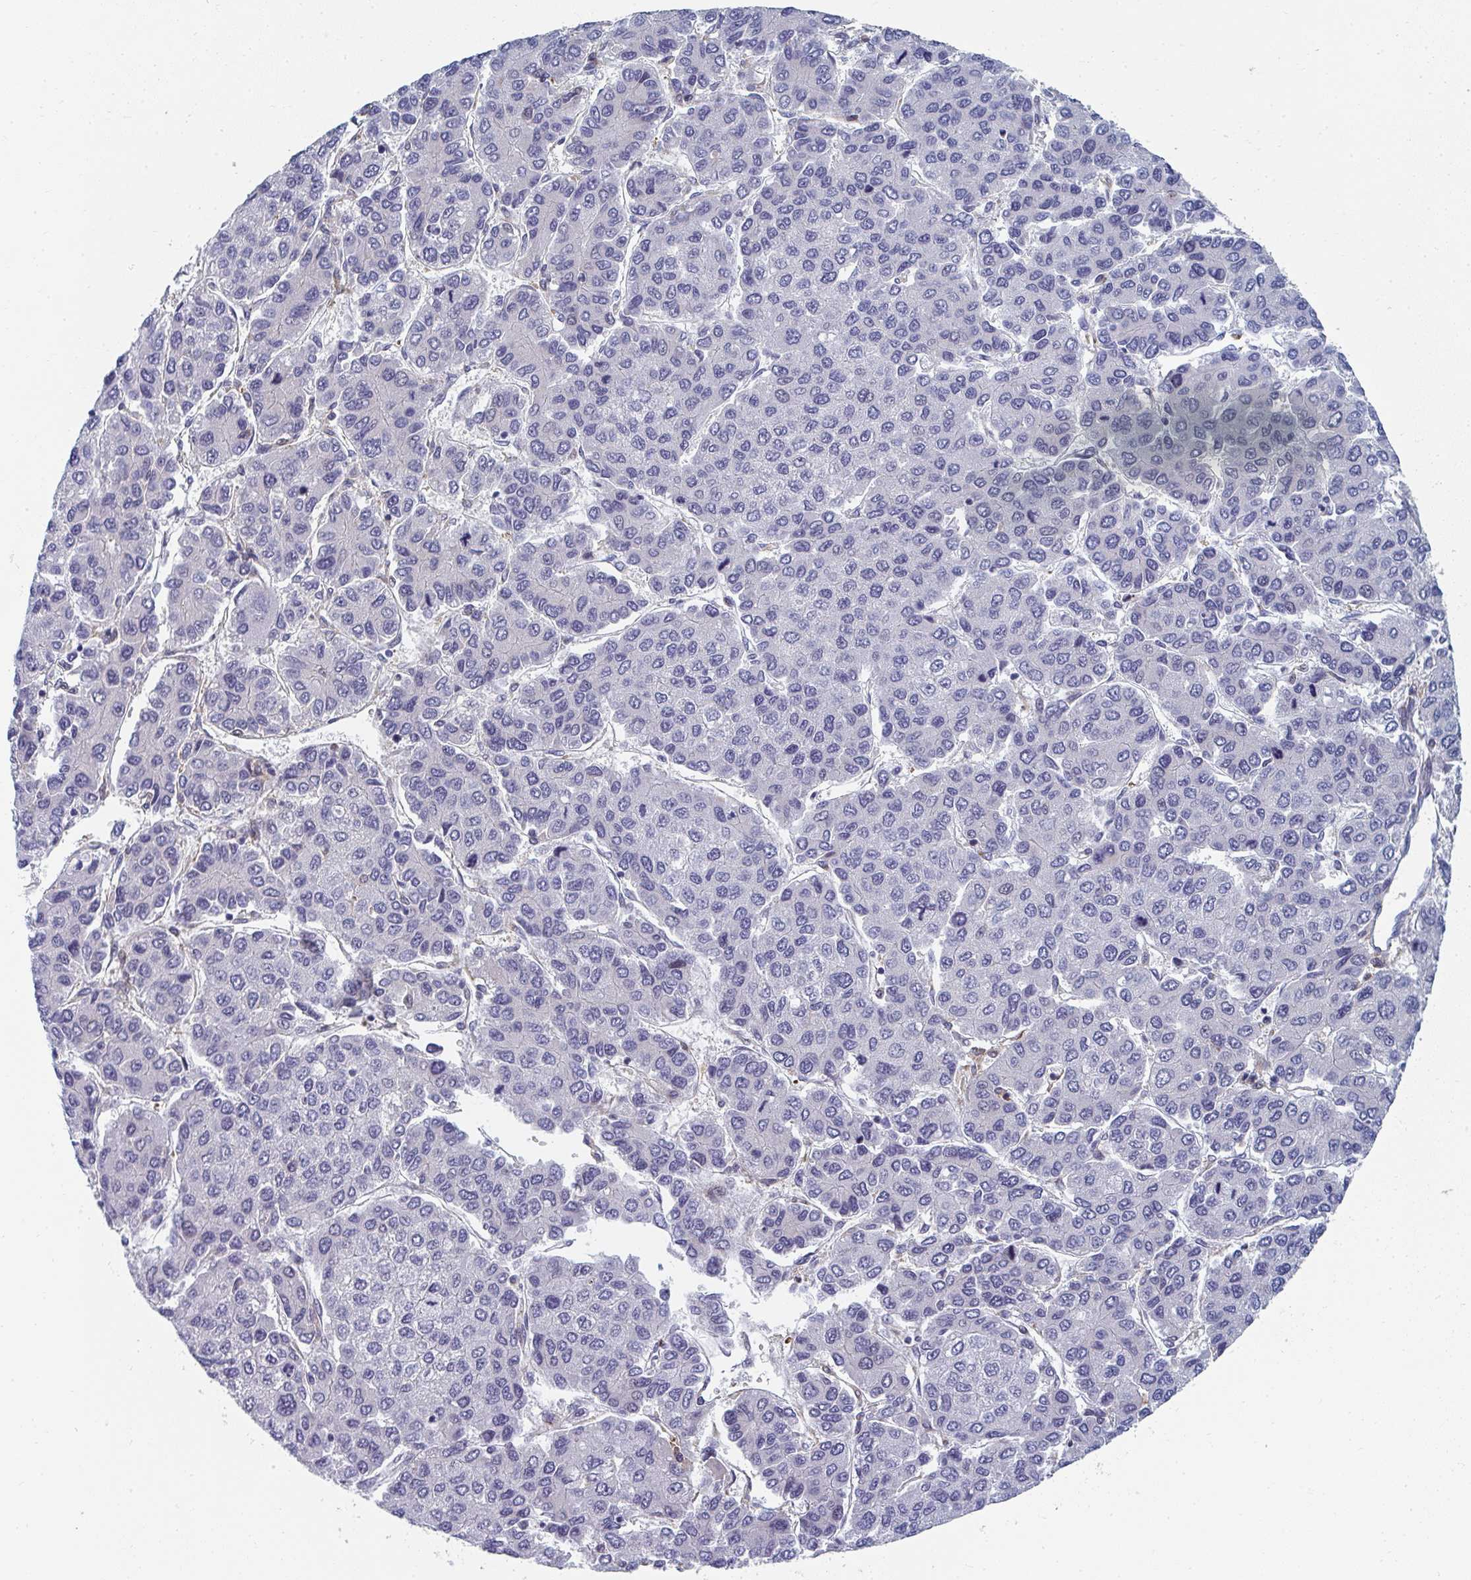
{"staining": {"intensity": "negative", "quantity": "none", "location": "none"}, "tissue": "liver cancer", "cell_type": "Tumor cells", "image_type": "cancer", "snomed": [{"axis": "morphology", "description": "Carcinoma, Hepatocellular, NOS"}, {"axis": "topography", "description": "Liver"}], "caption": "High power microscopy micrograph of an immunohistochemistry photomicrograph of liver cancer (hepatocellular carcinoma), revealing no significant staining in tumor cells.", "gene": "PSMG1", "patient": {"sex": "female", "age": 66}}